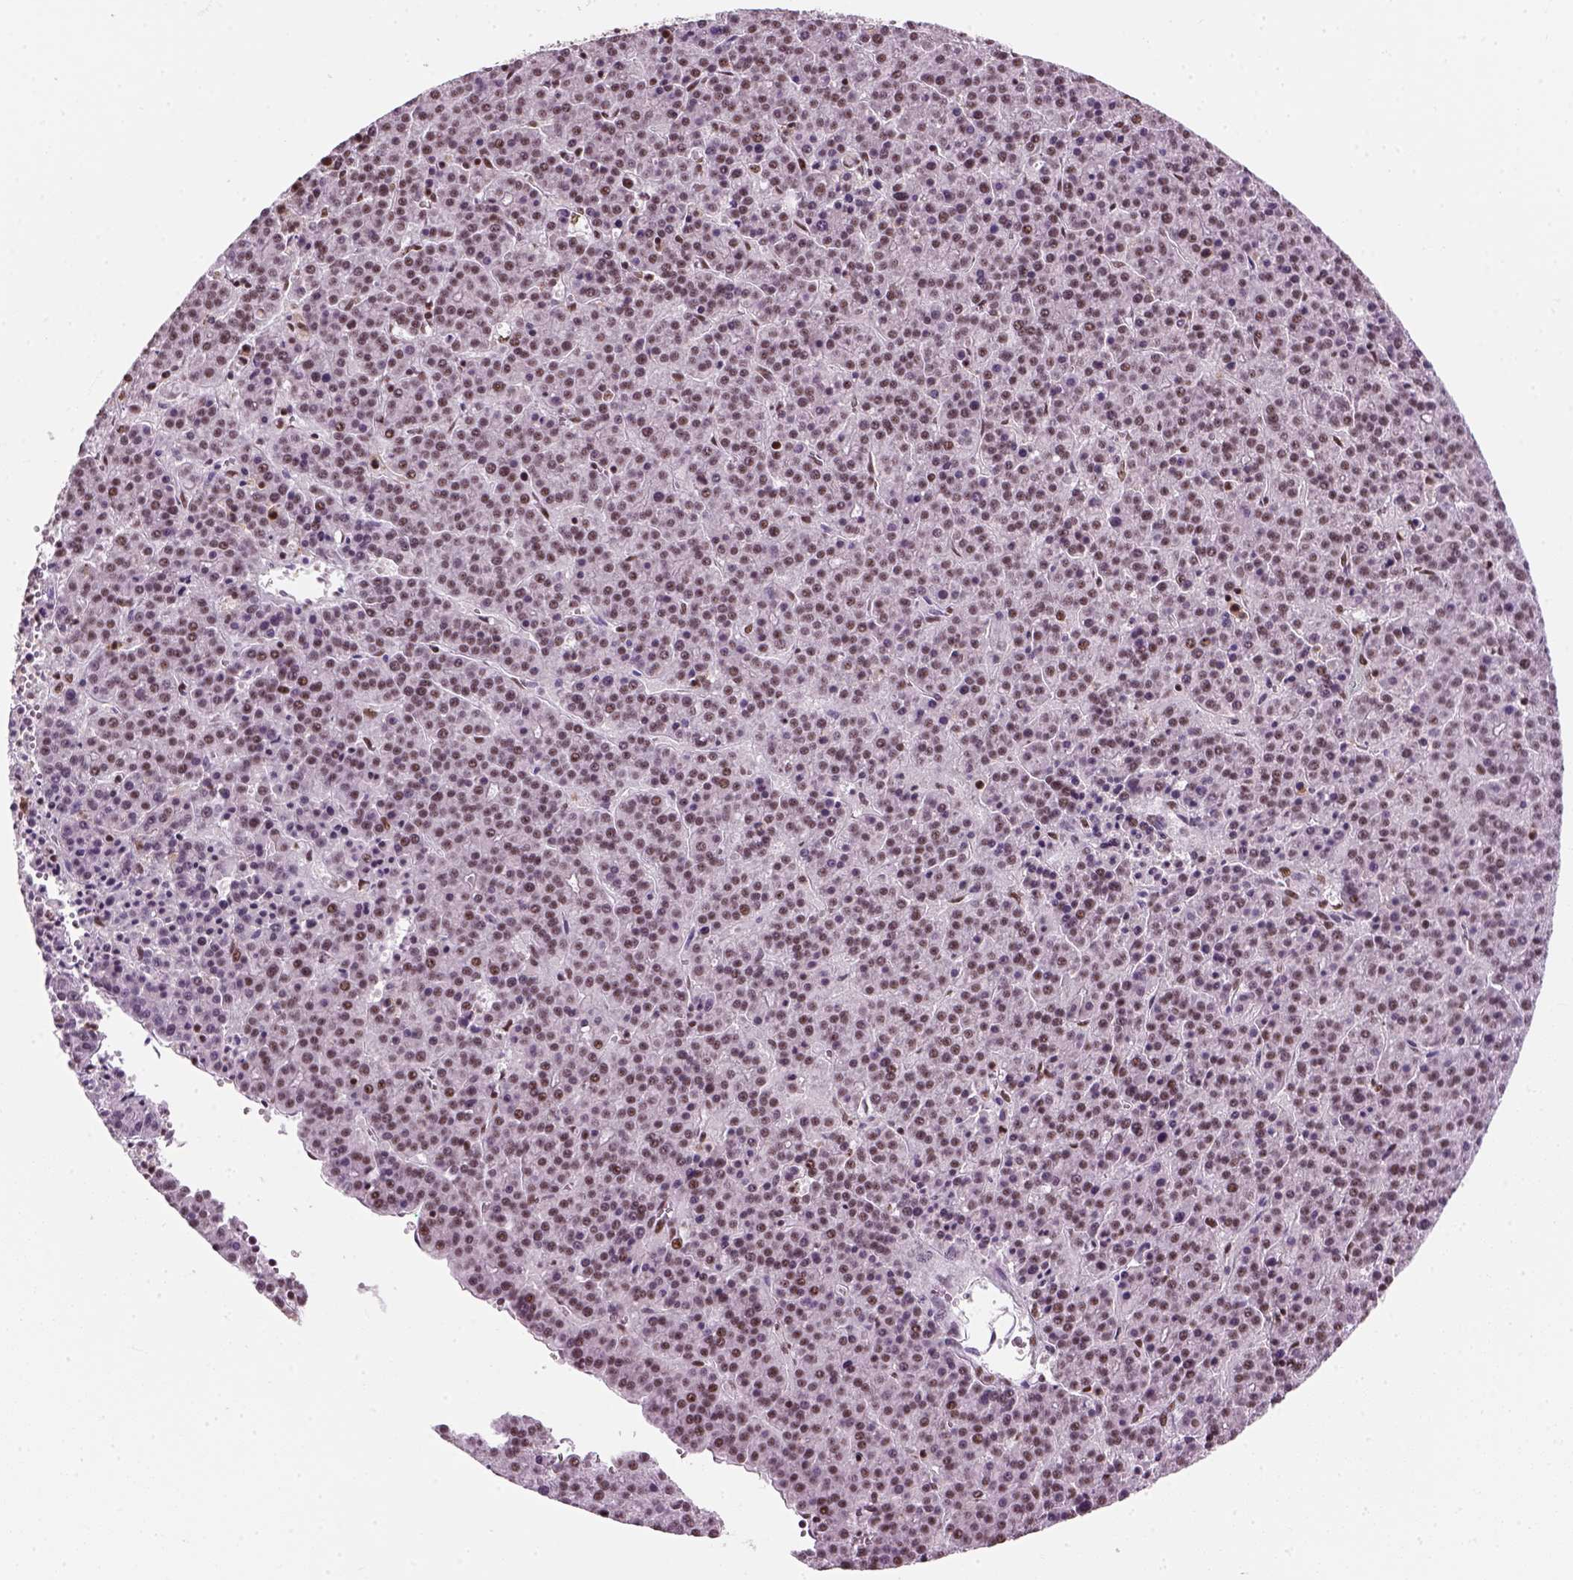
{"staining": {"intensity": "weak", "quantity": "25%-75%", "location": "nuclear"}, "tissue": "liver cancer", "cell_type": "Tumor cells", "image_type": "cancer", "snomed": [{"axis": "morphology", "description": "Carcinoma, Hepatocellular, NOS"}, {"axis": "topography", "description": "Liver"}], "caption": "This is an image of immunohistochemistry (IHC) staining of liver cancer, which shows weak expression in the nuclear of tumor cells.", "gene": "GTF2F1", "patient": {"sex": "female", "age": 58}}